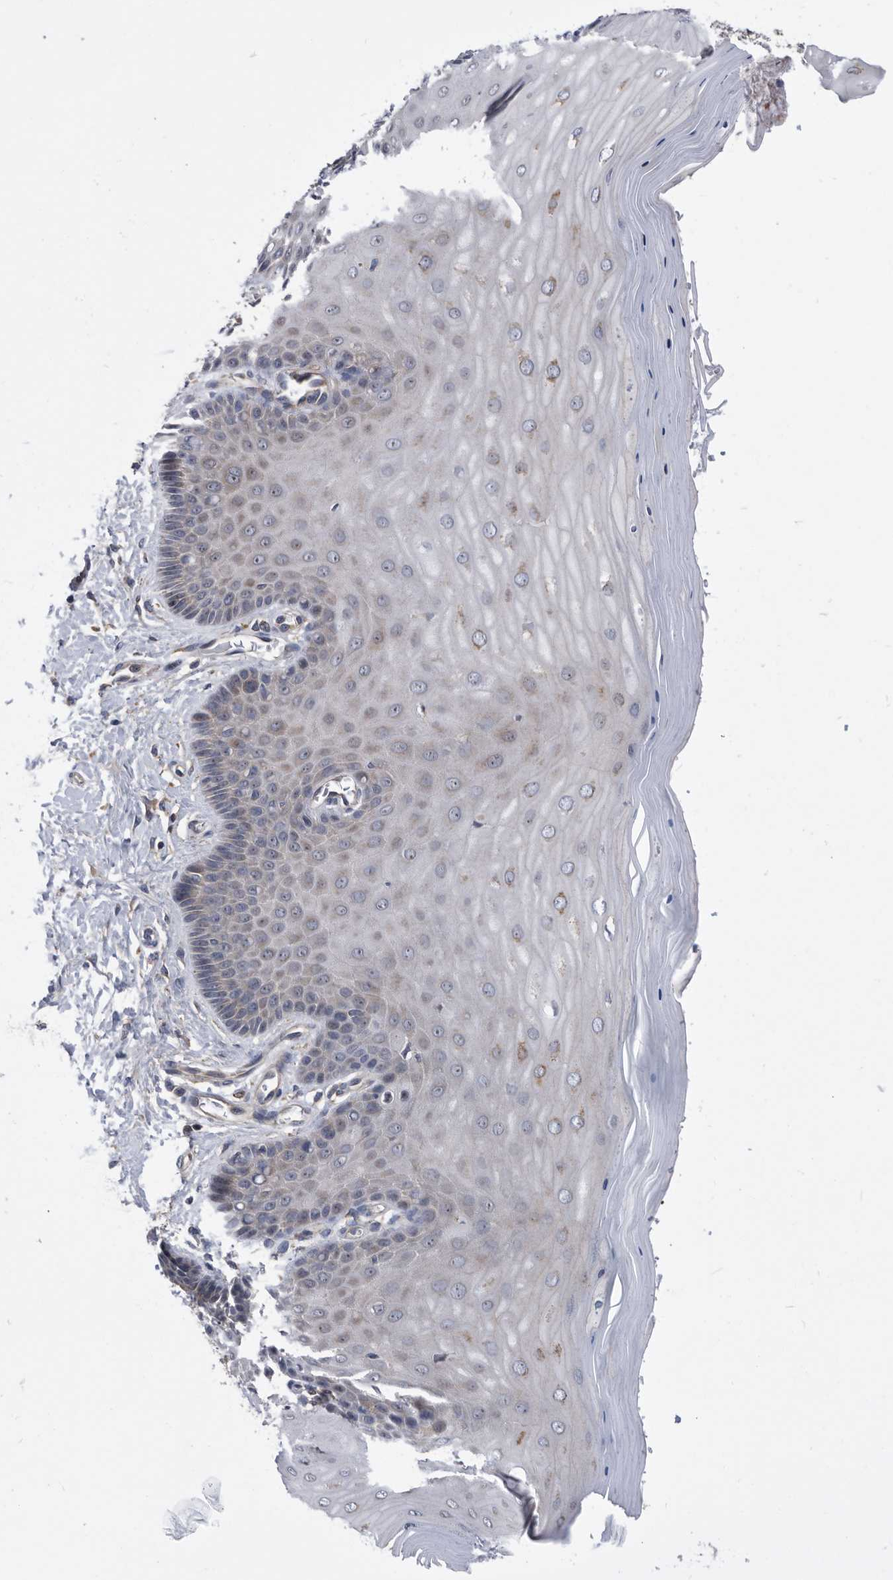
{"staining": {"intensity": "moderate", "quantity": ">75%", "location": "cytoplasmic/membranous"}, "tissue": "cervix", "cell_type": "Glandular cells", "image_type": "normal", "snomed": [{"axis": "morphology", "description": "Normal tissue, NOS"}, {"axis": "topography", "description": "Cervix"}], "caption": "The micrograph shows a brown stain indicating the presence of a protein in the cytoplasmic/membranous of glandular cells in cervix.", "gene": "BAIAP3", "patient": {"sex": "female", "age": 55}}